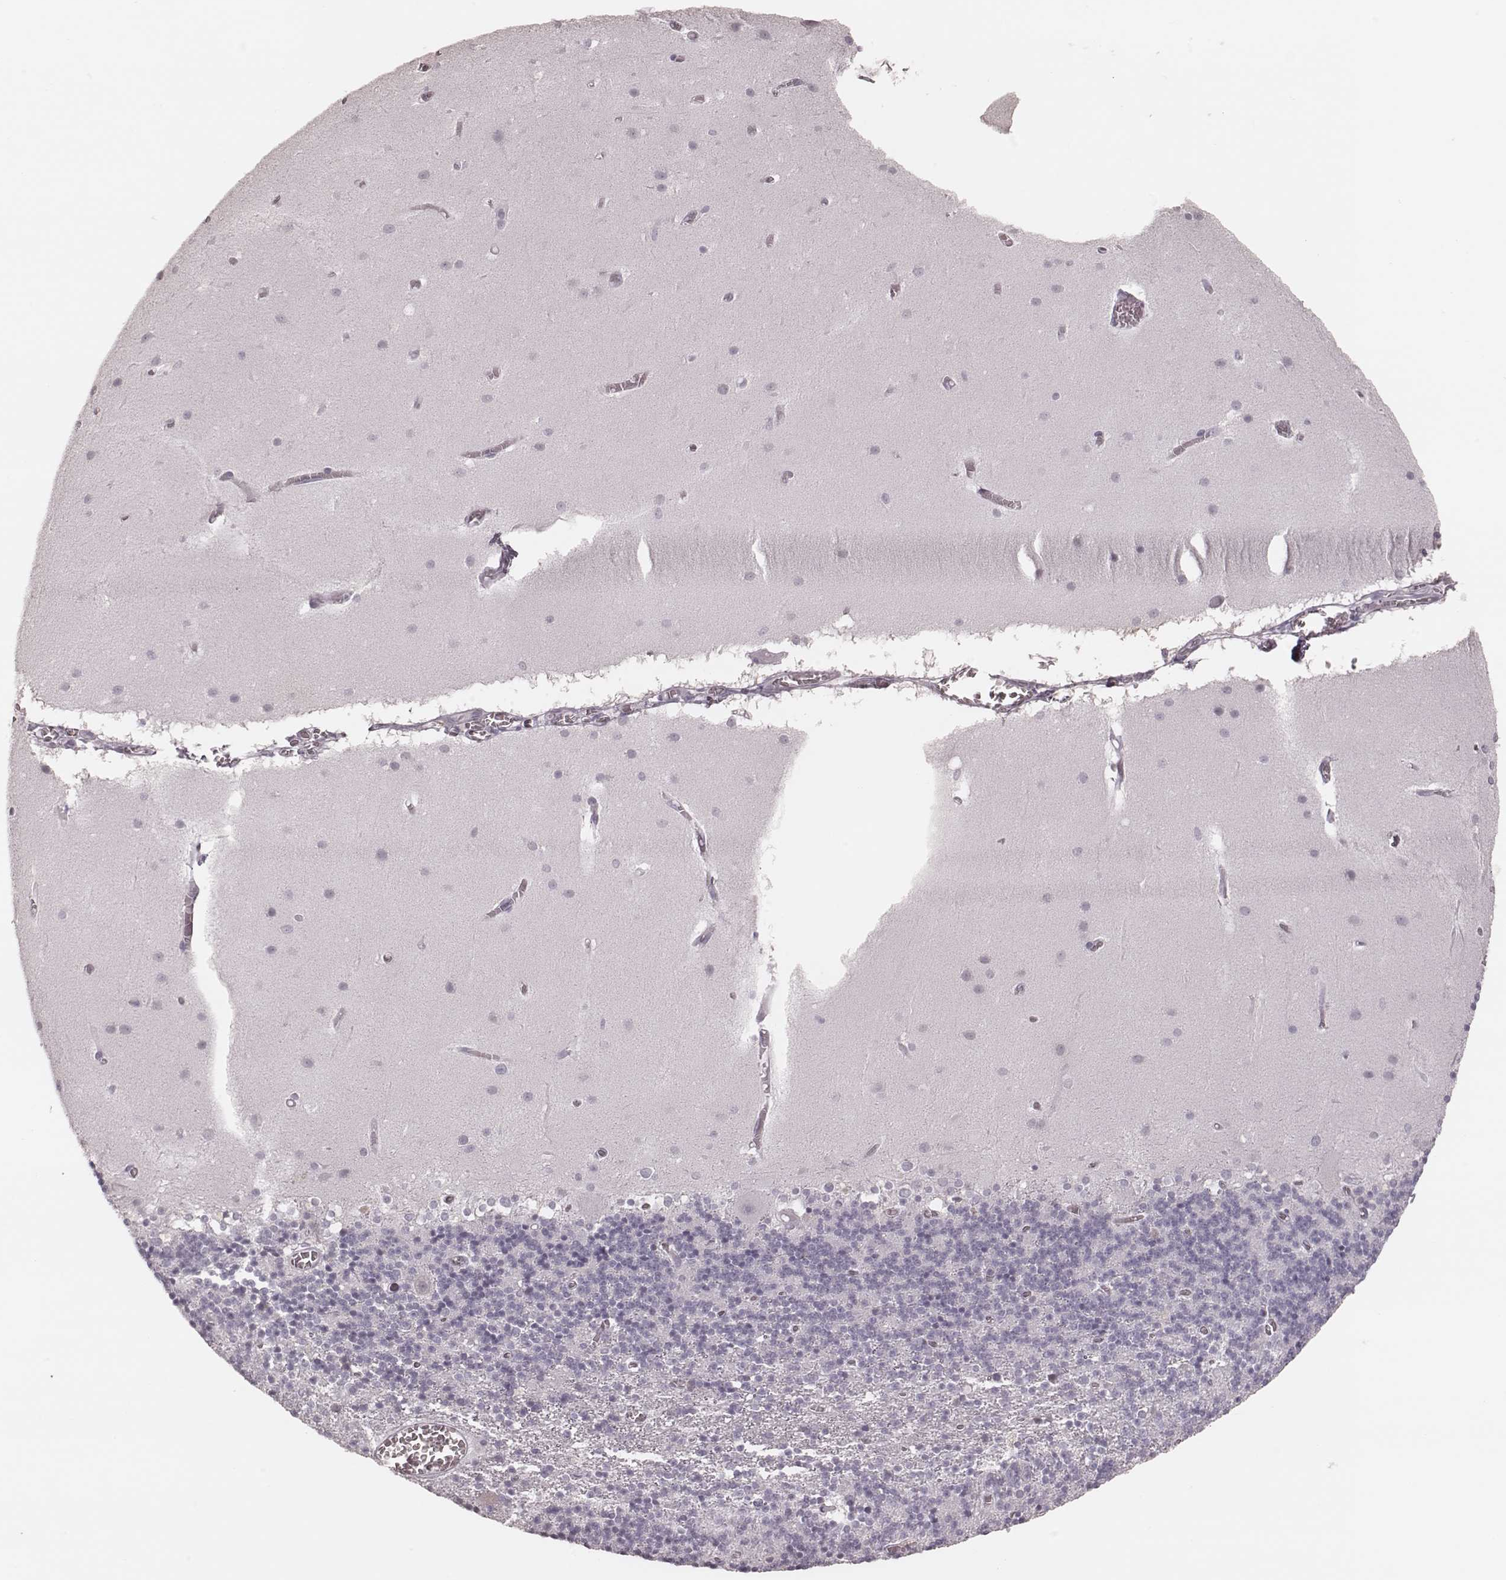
{"staining": {"intensity": "negative", "quantity": "none", "location": "none"}, "tissue": "cerebellum", "cell_type": "Cells in granular layer", "image_type": "normal", "snomed": [{"axis": "morphology", "description": "Normal tissue, NOS"}, {"axis": "topography", "description": "Cerebellum"}], "caption": "DAB (3,3'-diaminobenzidine) immunohistochemical staining of normal human cerebellum exhibits no significant positivity in cells in granular layer. (Brightfield microscopy of DAB (3,3'-diaminobenzidine) IHC at high magnification).", "gene": "KRT74", "patient": {"sex": "male", "age": 70}}